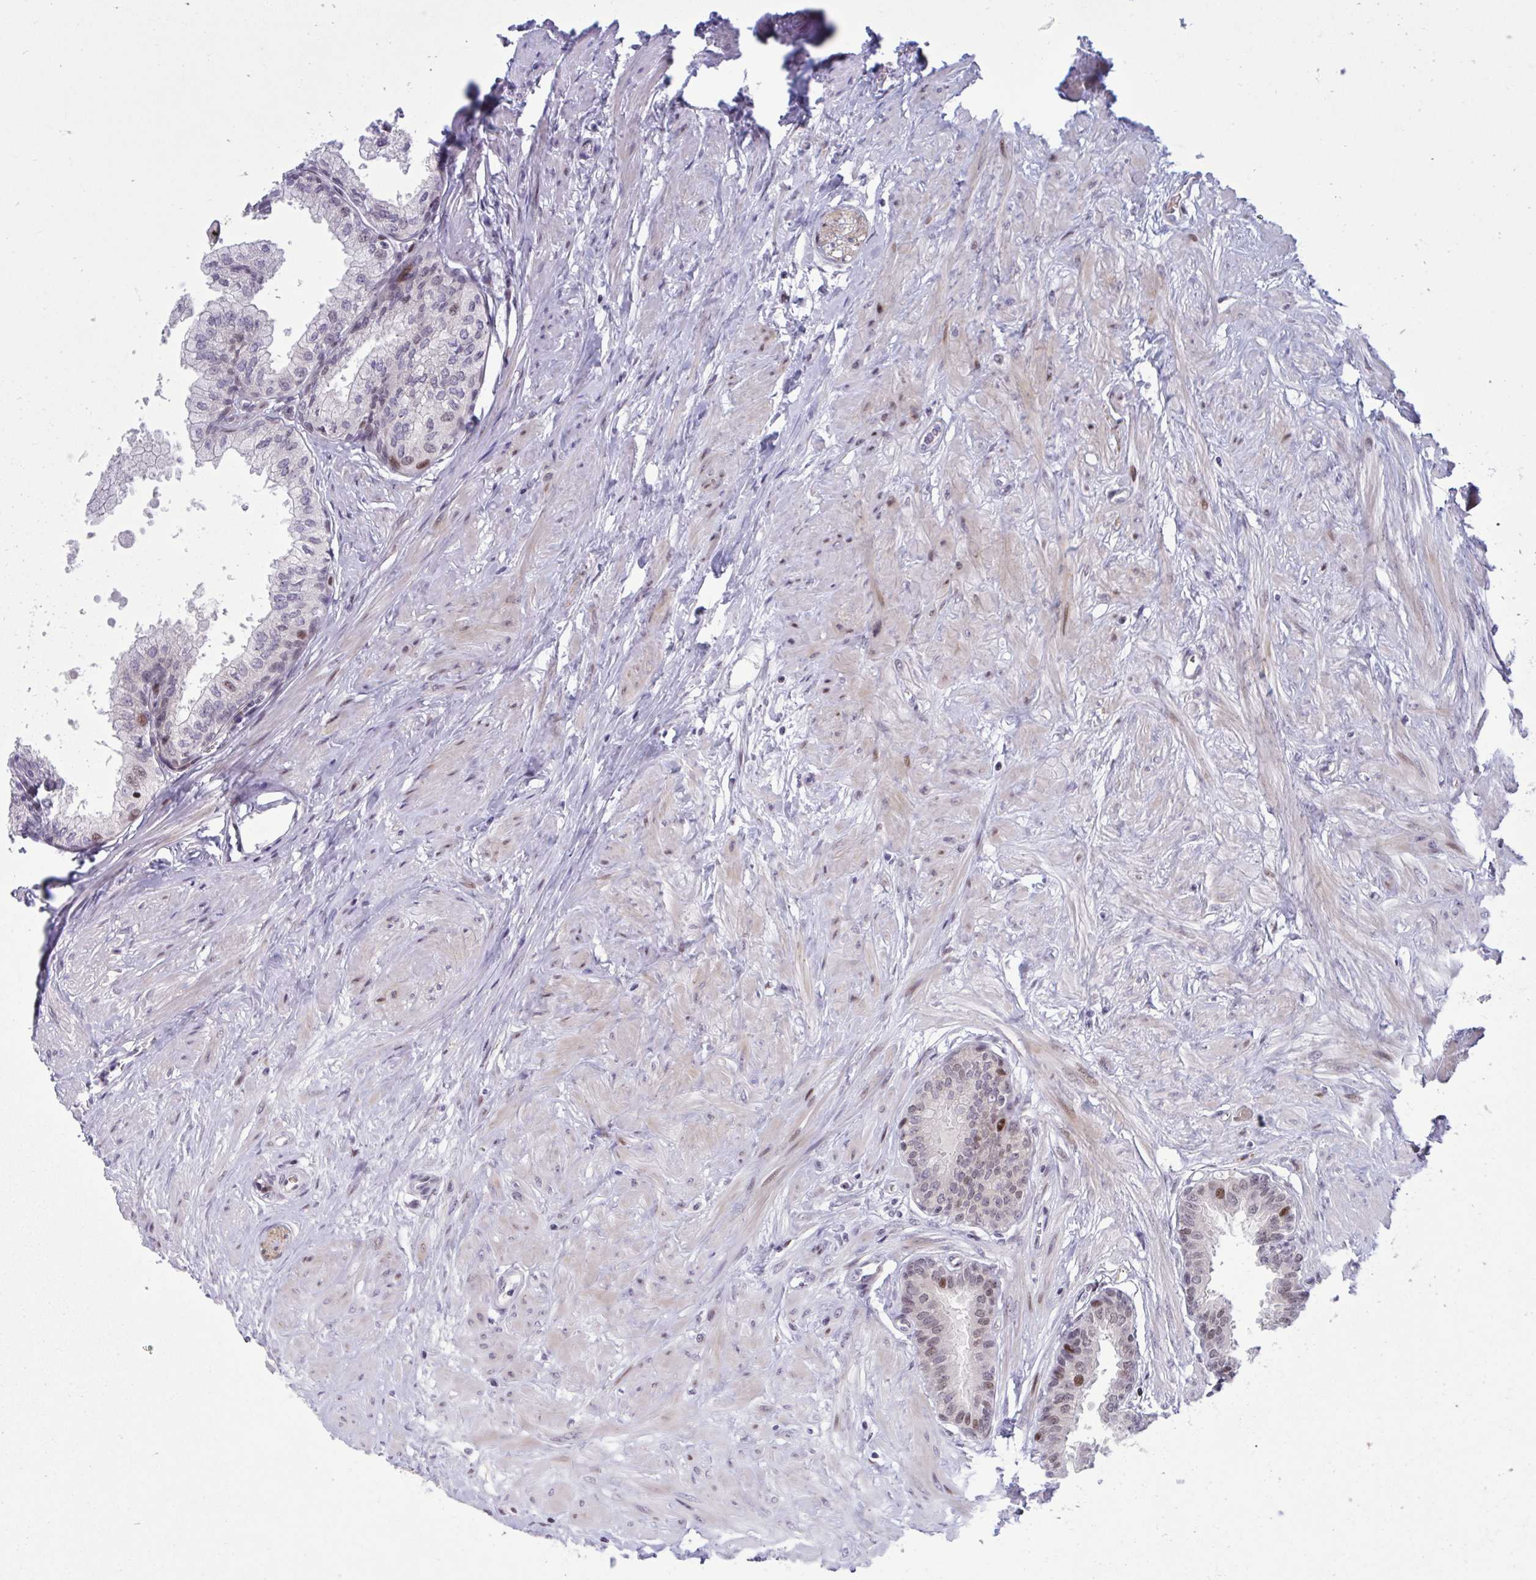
{"staining": {"intensity": "moderate", "quantity": "25%-75%", "location": "cytoplasmic/membranous,nuclear"}, "tissue": "seminal vesicle", "cell_type": "Glandular cells", "image_type": "normal", "snomed": [{"axis": "morphology", "description": "Normal tissue, NOS"}, {"axis": "topography", "description": "Prostate"}, {"axis": "topography", "description": "Seminal veicle"}], "caption": "An image of seminal vesicle stained for a protein shows moderate cytoplasmic/membranous,nuclear brown staining in glandular cells. The staining was performed using DAB (3,3'-diaminobenzidine), with brown indicating positive protein expression. Nuclei are stained blue with hematoxylin.", "gene": "RBL1", "patient": {"sex": "male", "age": 60}}